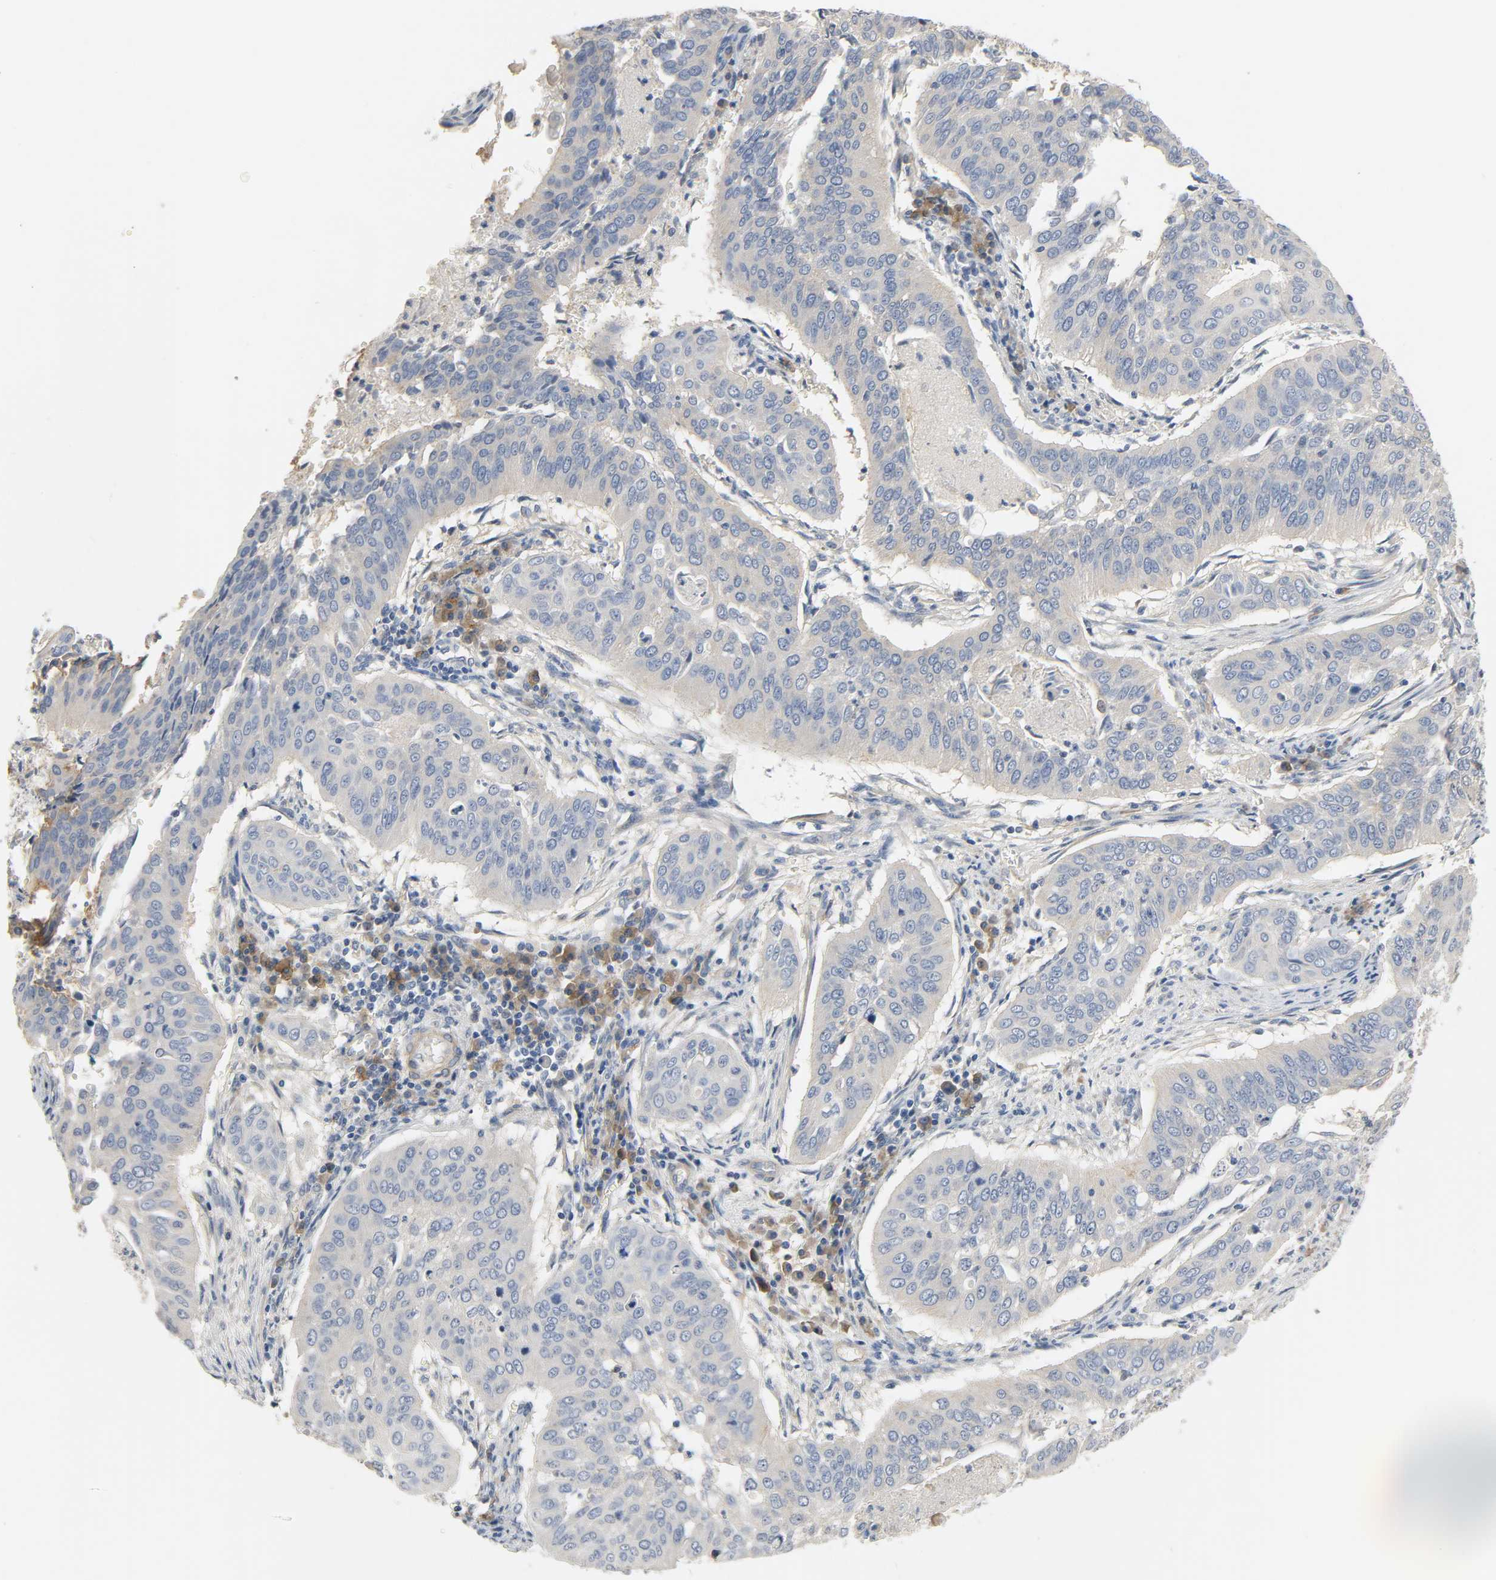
{"staining": {"intensity": "weak", "quantity": "25%-75%", "location": "cytoplasmic/membranous"}, "tissue": "cervical cancer", "cell_type": "Tumor cells", "image_type": "cancer", "snomed": [{"axis": "morphology", "description": "Squamous cell carcinoma, NOS"}, {"axis": "topography", "description": "Cervix"}], "caption": "About 25%-75% of tumor cells in human cervical cancer (squamous cell carcinoma) display weak cytoplasmic/membranous protein staining as visualized by brown immunohistochemical staining.", "gene": "ARPC1A", "patient": {"sex": "female", "age": 39}}